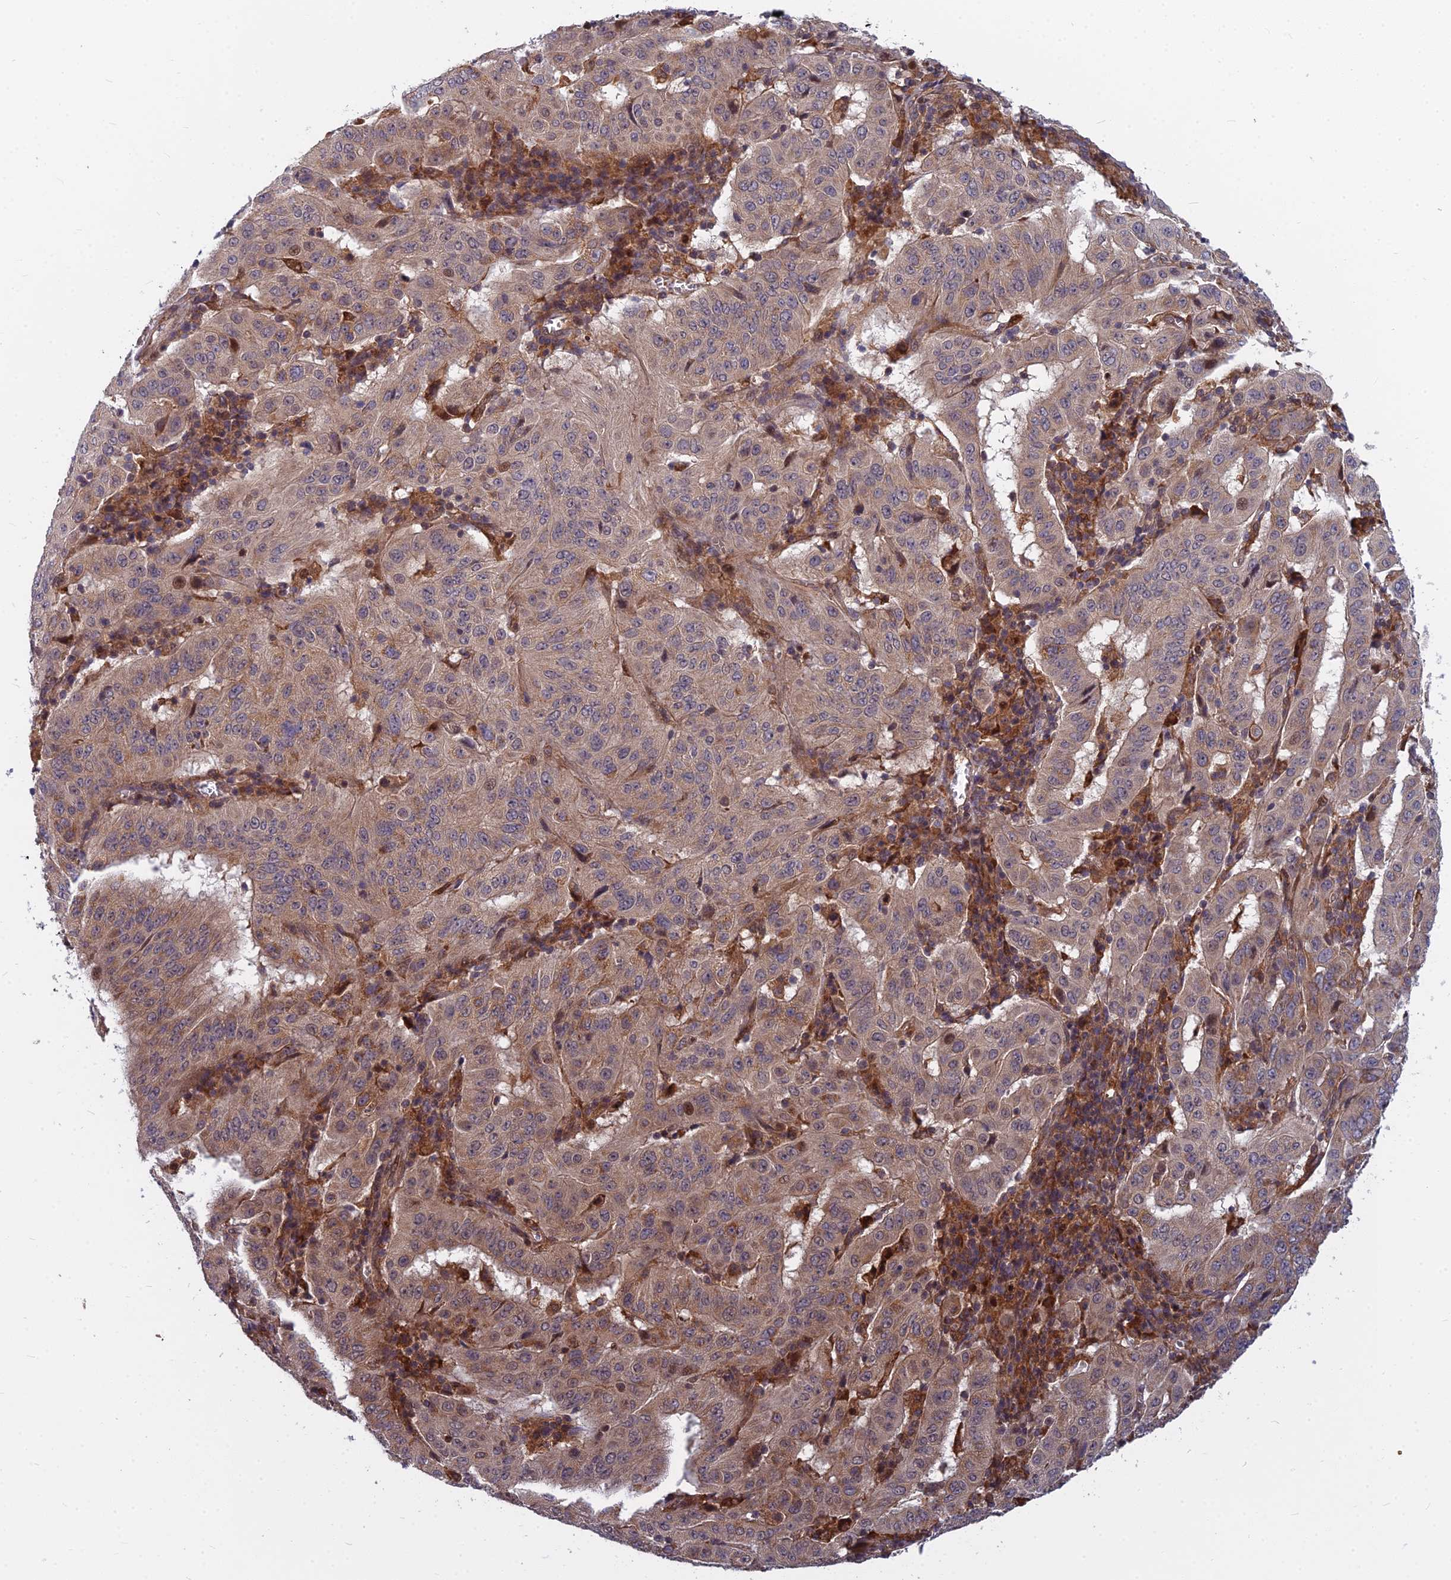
{"staining": {"intensity": "moderate", "quantity": ">75%", "location": "cytoplasmic/membranous,nuclear"}, "tissue": "pancreatic cancer", "cell_type": "Tumor cells", "image_type": "cancer", "snomed": [{"axis": "morphology", "description": "Adenocarcinoma, NOS"}, {"axis": "topography", "description": "Pancreas"}], "caption": "DAB (3,3'-diaminobenzidine) immunohistochemical staining of human pancreatic adenocarcinoma shows moderate cytoplasmic/membranous and nuclear protein expression in approximately >75% of tumor cells.", "gene": "COMMD2", "patient": {"sex": "male", "age": 63}}